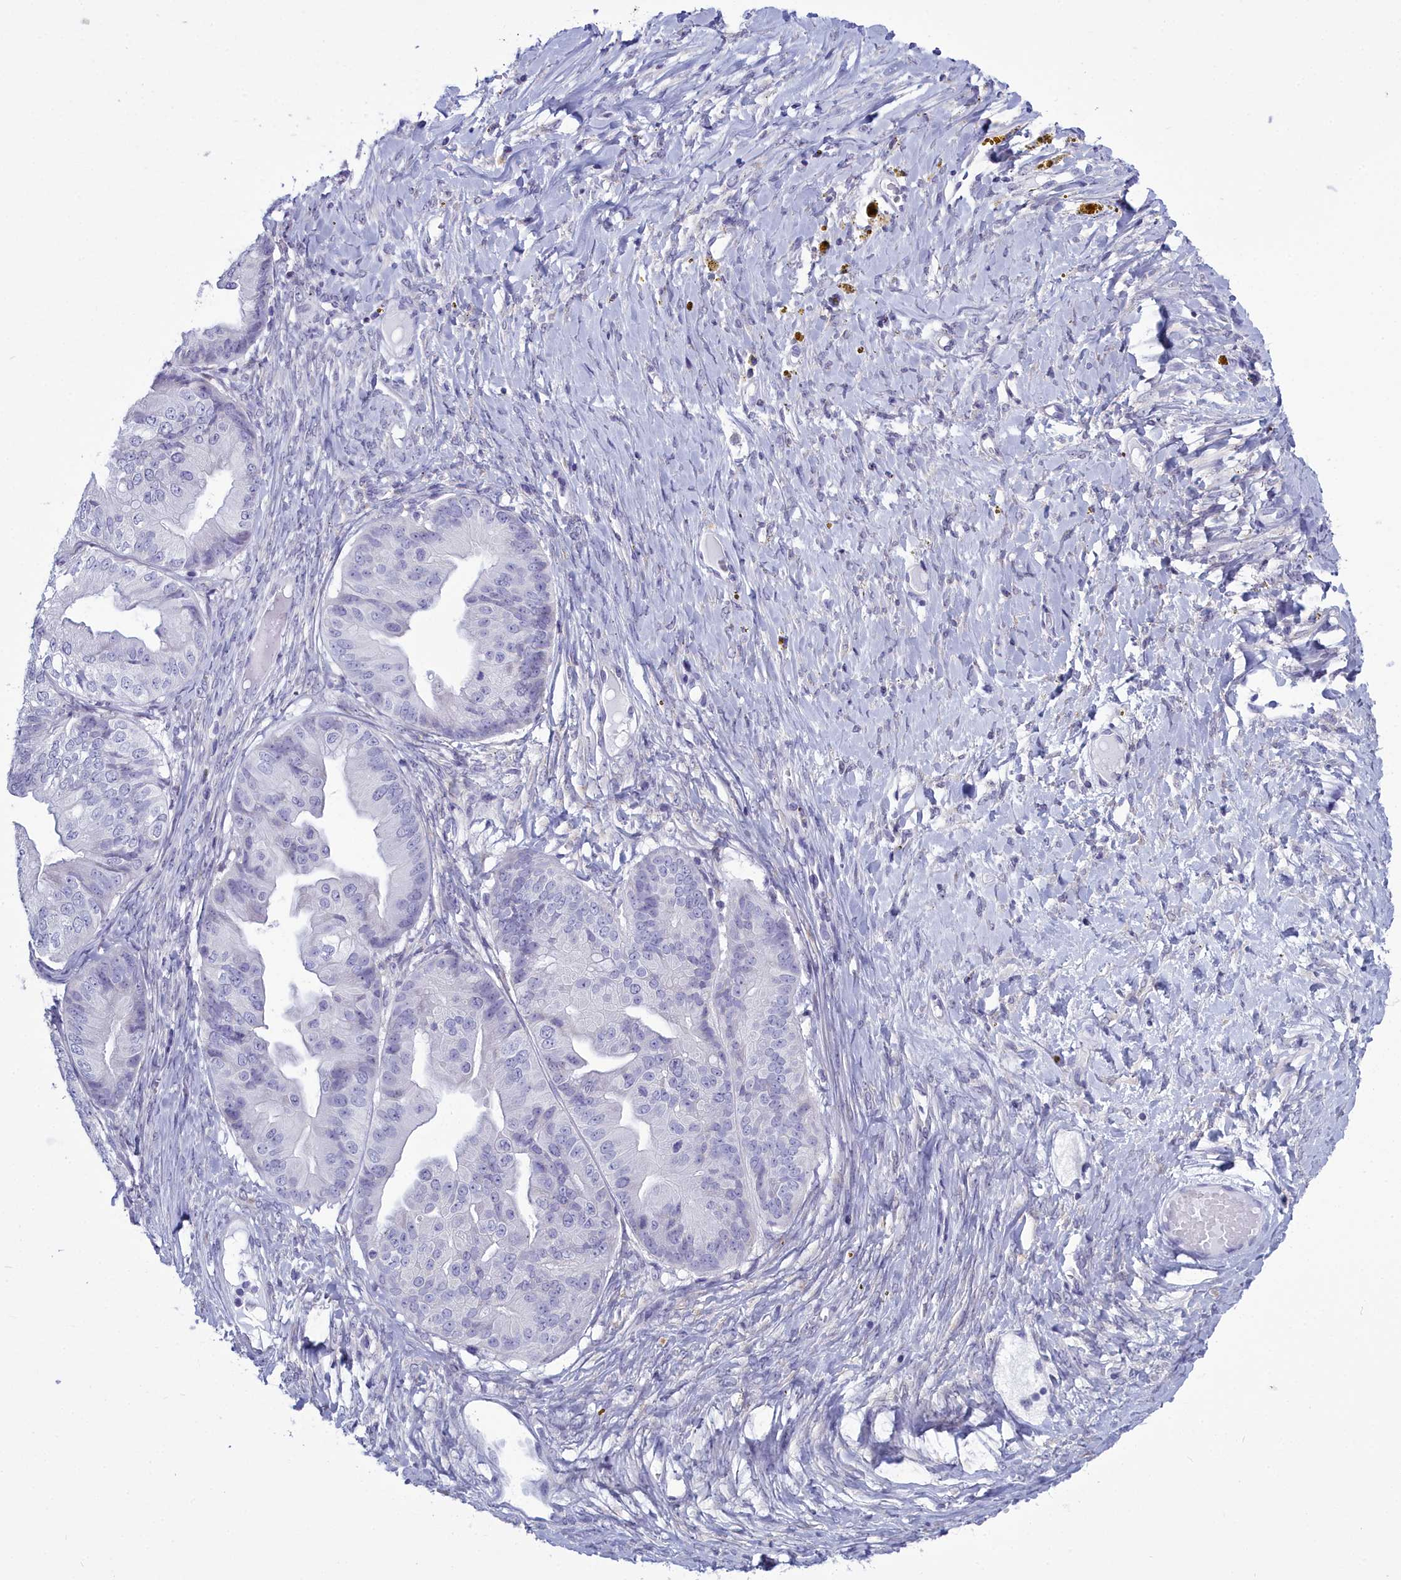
{"staining": {"intensity": "negative", "quantity": "none", "location": "none"}, "tissue": "ovarian cancer", "cell_type": "Tumor cells", "image_type": "cancer", "snomed": [{"axis": "morphology", "description": "Cystadenocarcinoma, mucinous, NOS"}, {"axis": "topography", "description": "Ovary"}], "caption": "Tumor cells show no significant expression in ovarian cancer.", "gene": "MAP6", "patient": {"sex": "female", "age": 61}}